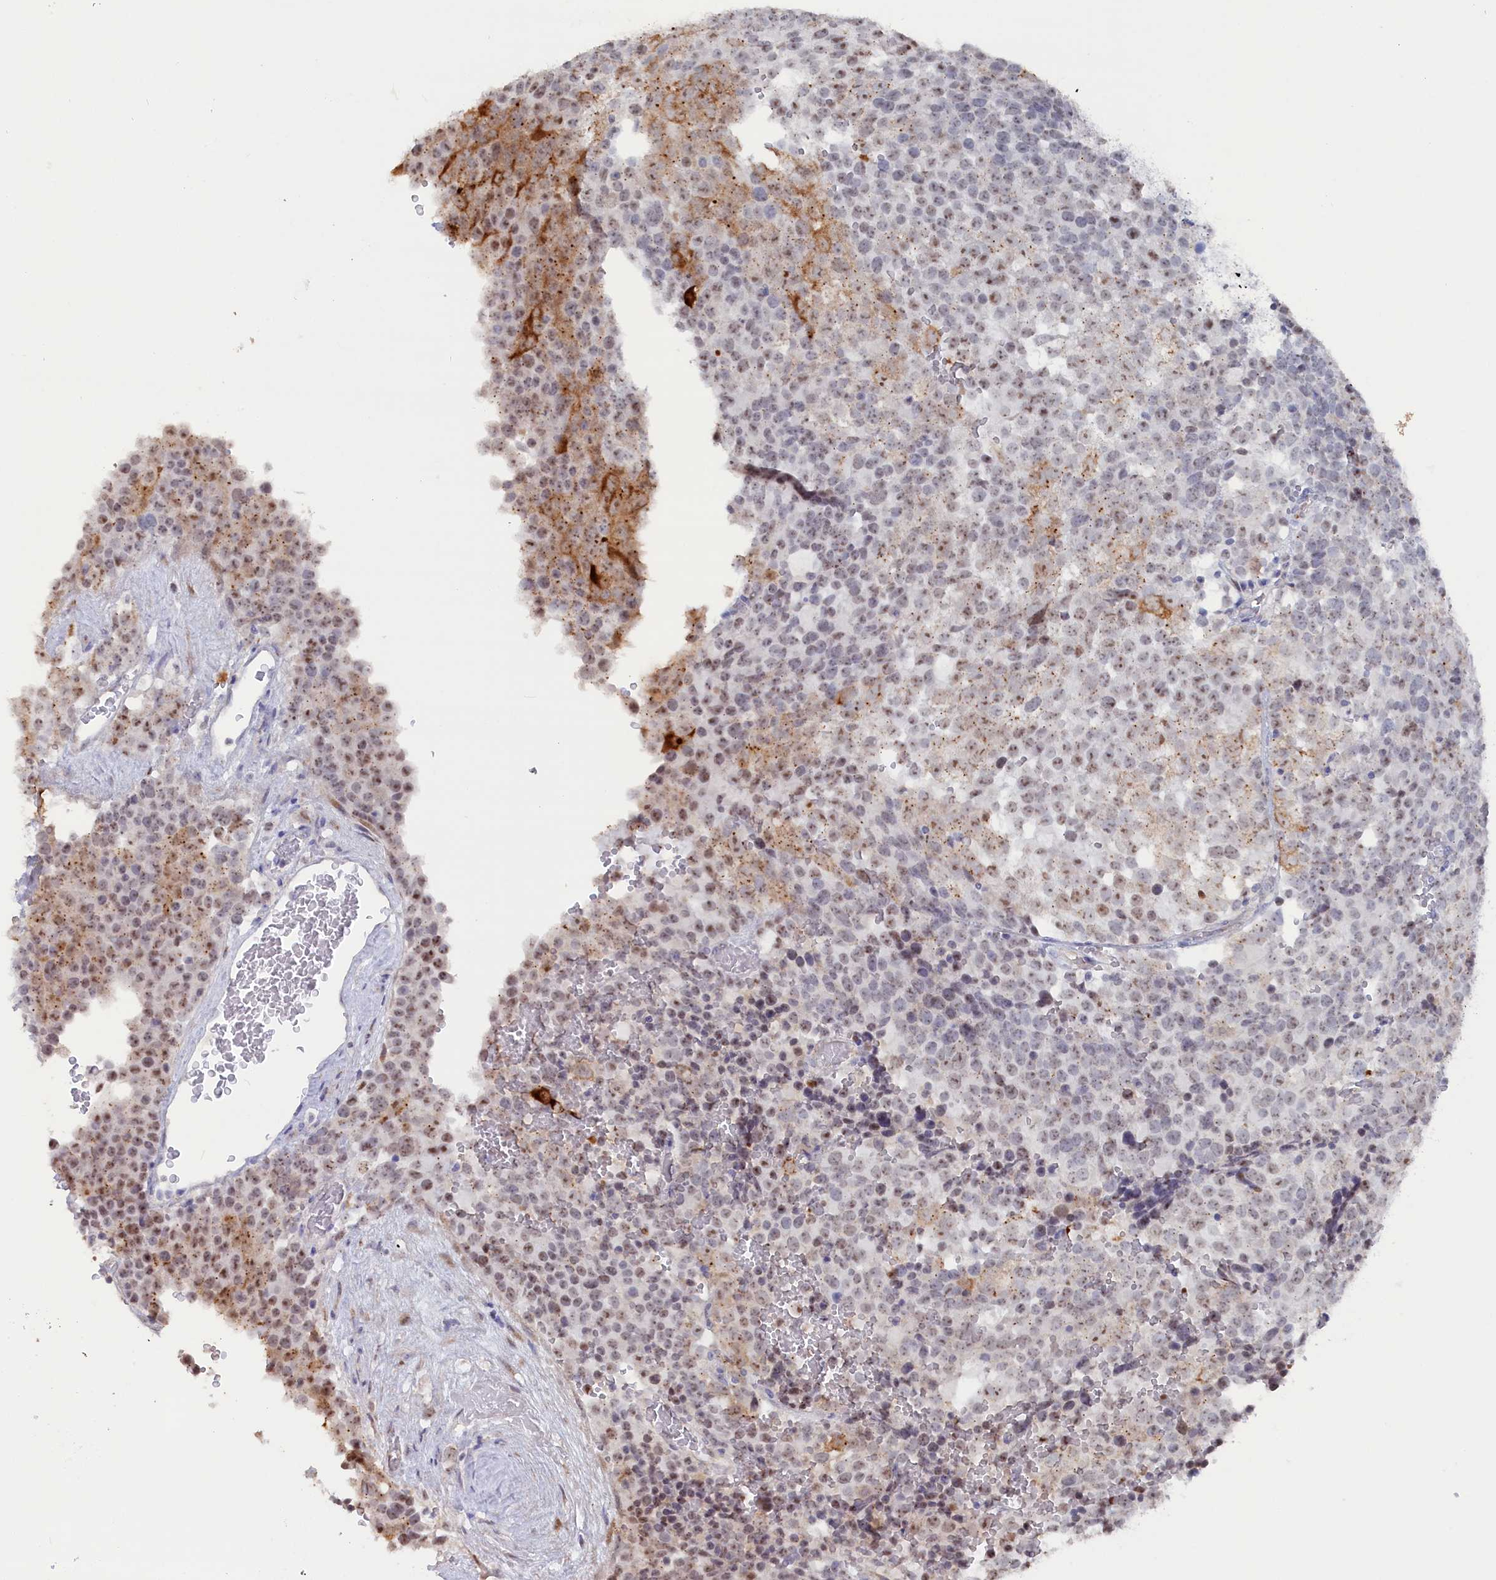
{"staining": {"intensity": "moderate", "quantity": "25%-75%", "location": "nuclear"}, "tissue": "testis cancer", "cell_type": "Tumor cells", "image_type": "cancer", "snomed": [{"axis": "morphology", "description": "Seminoma, NOS"}, {"axis": "topography", "description": "Testis"}], "caption": "Testis cancer stained with immunohistochemistry demonstrates moderate nuclear positivity in about 25%-75% of tumor cells.", "gene": "SEMG2", "patient": {"sex": "male", "age": 71}}